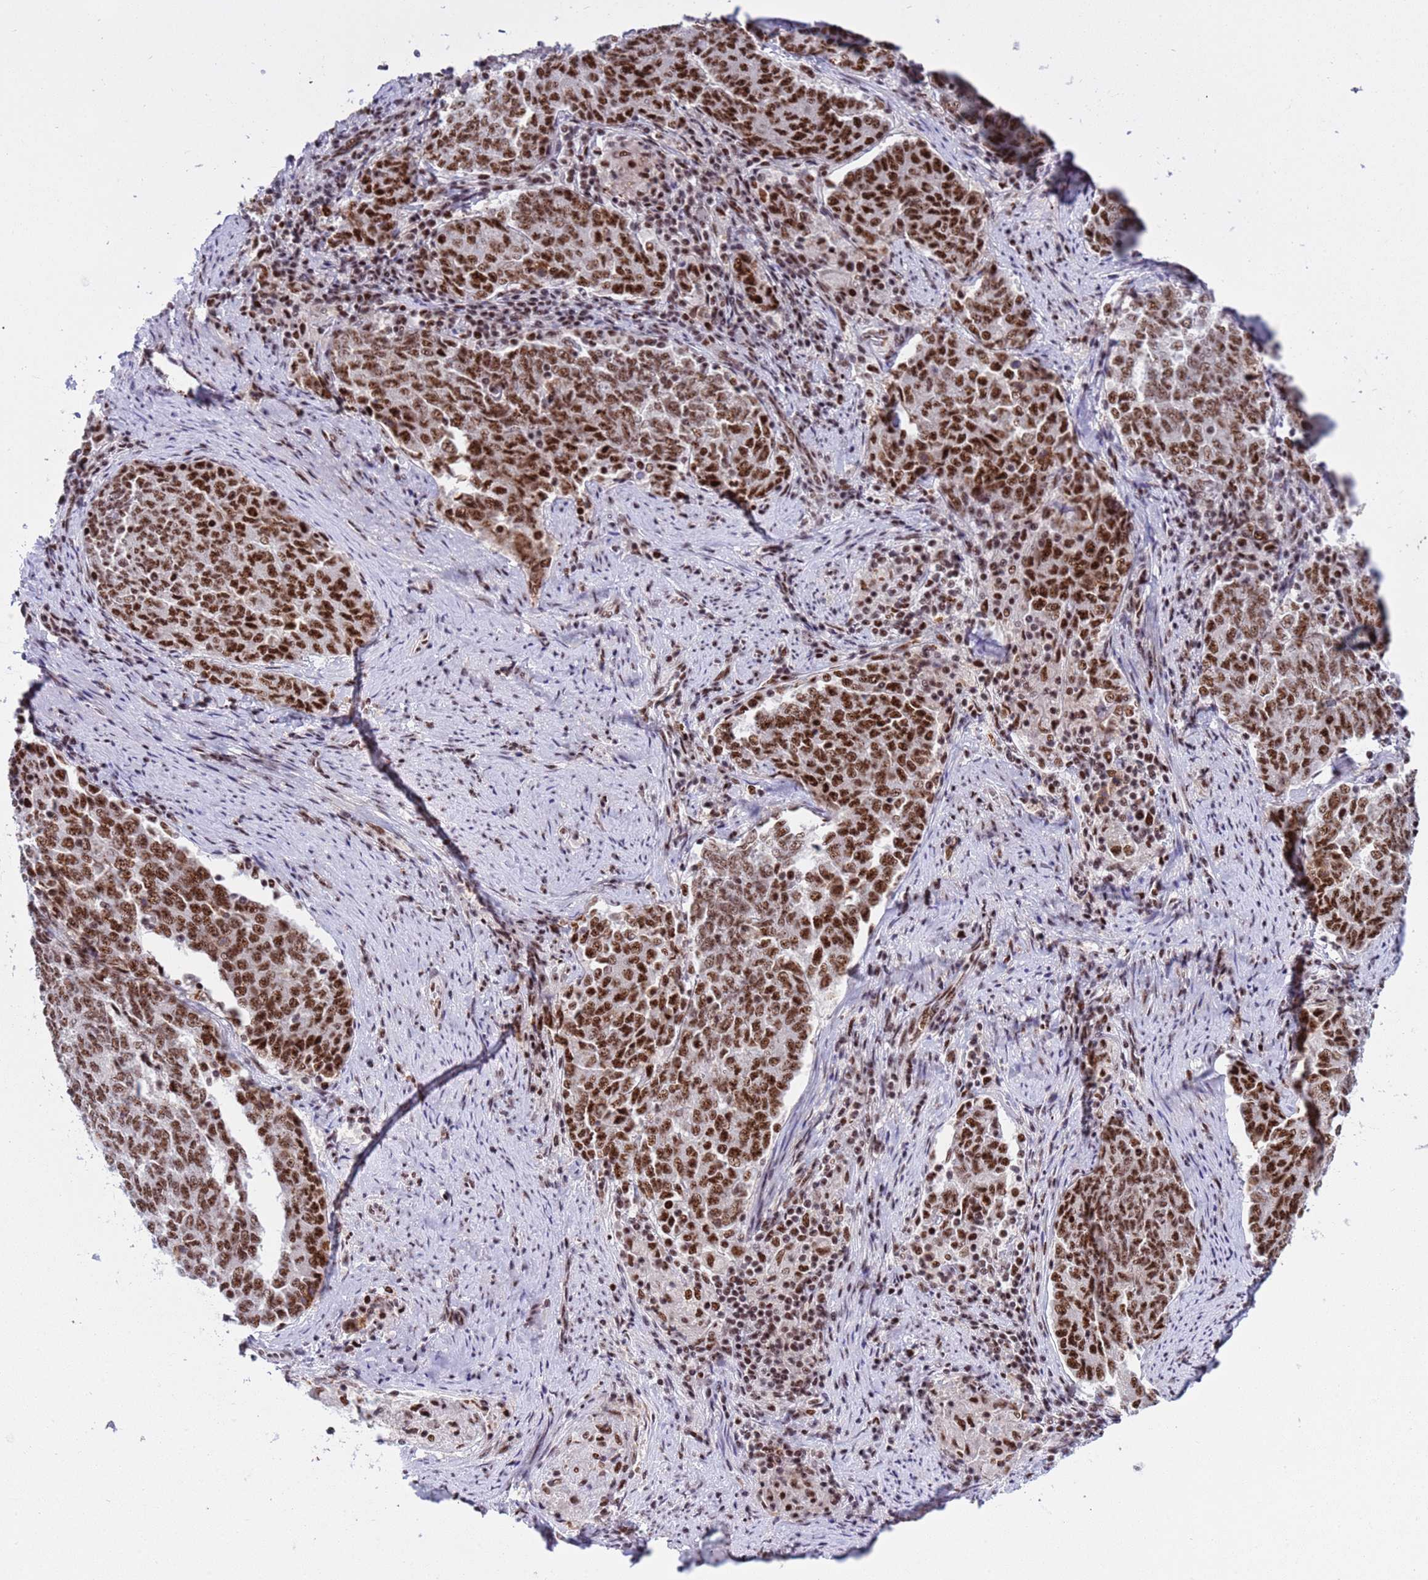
{"staining": {"intensity": "strong", "quantity": ">75%", "location": "nuclear"}, "tissue": "endometrial cancer", "cell_type": "Tumor cells", "image_type": "cancer", "snomed": [{"axis": "morphology", "description": "Adenocarcinoma, NOS"}, {"axis": "topography", "description": "Endometrium"}], "caption": "Strong nuclear protein positivity is seen in about >75% of tumor cells in adenocarcinoma (endometrial). (DAB IHC, brown staining for protein, blue staining for nuclei).", "gene": "THOC2", "patient": {"sex": "female", "age": 80}}